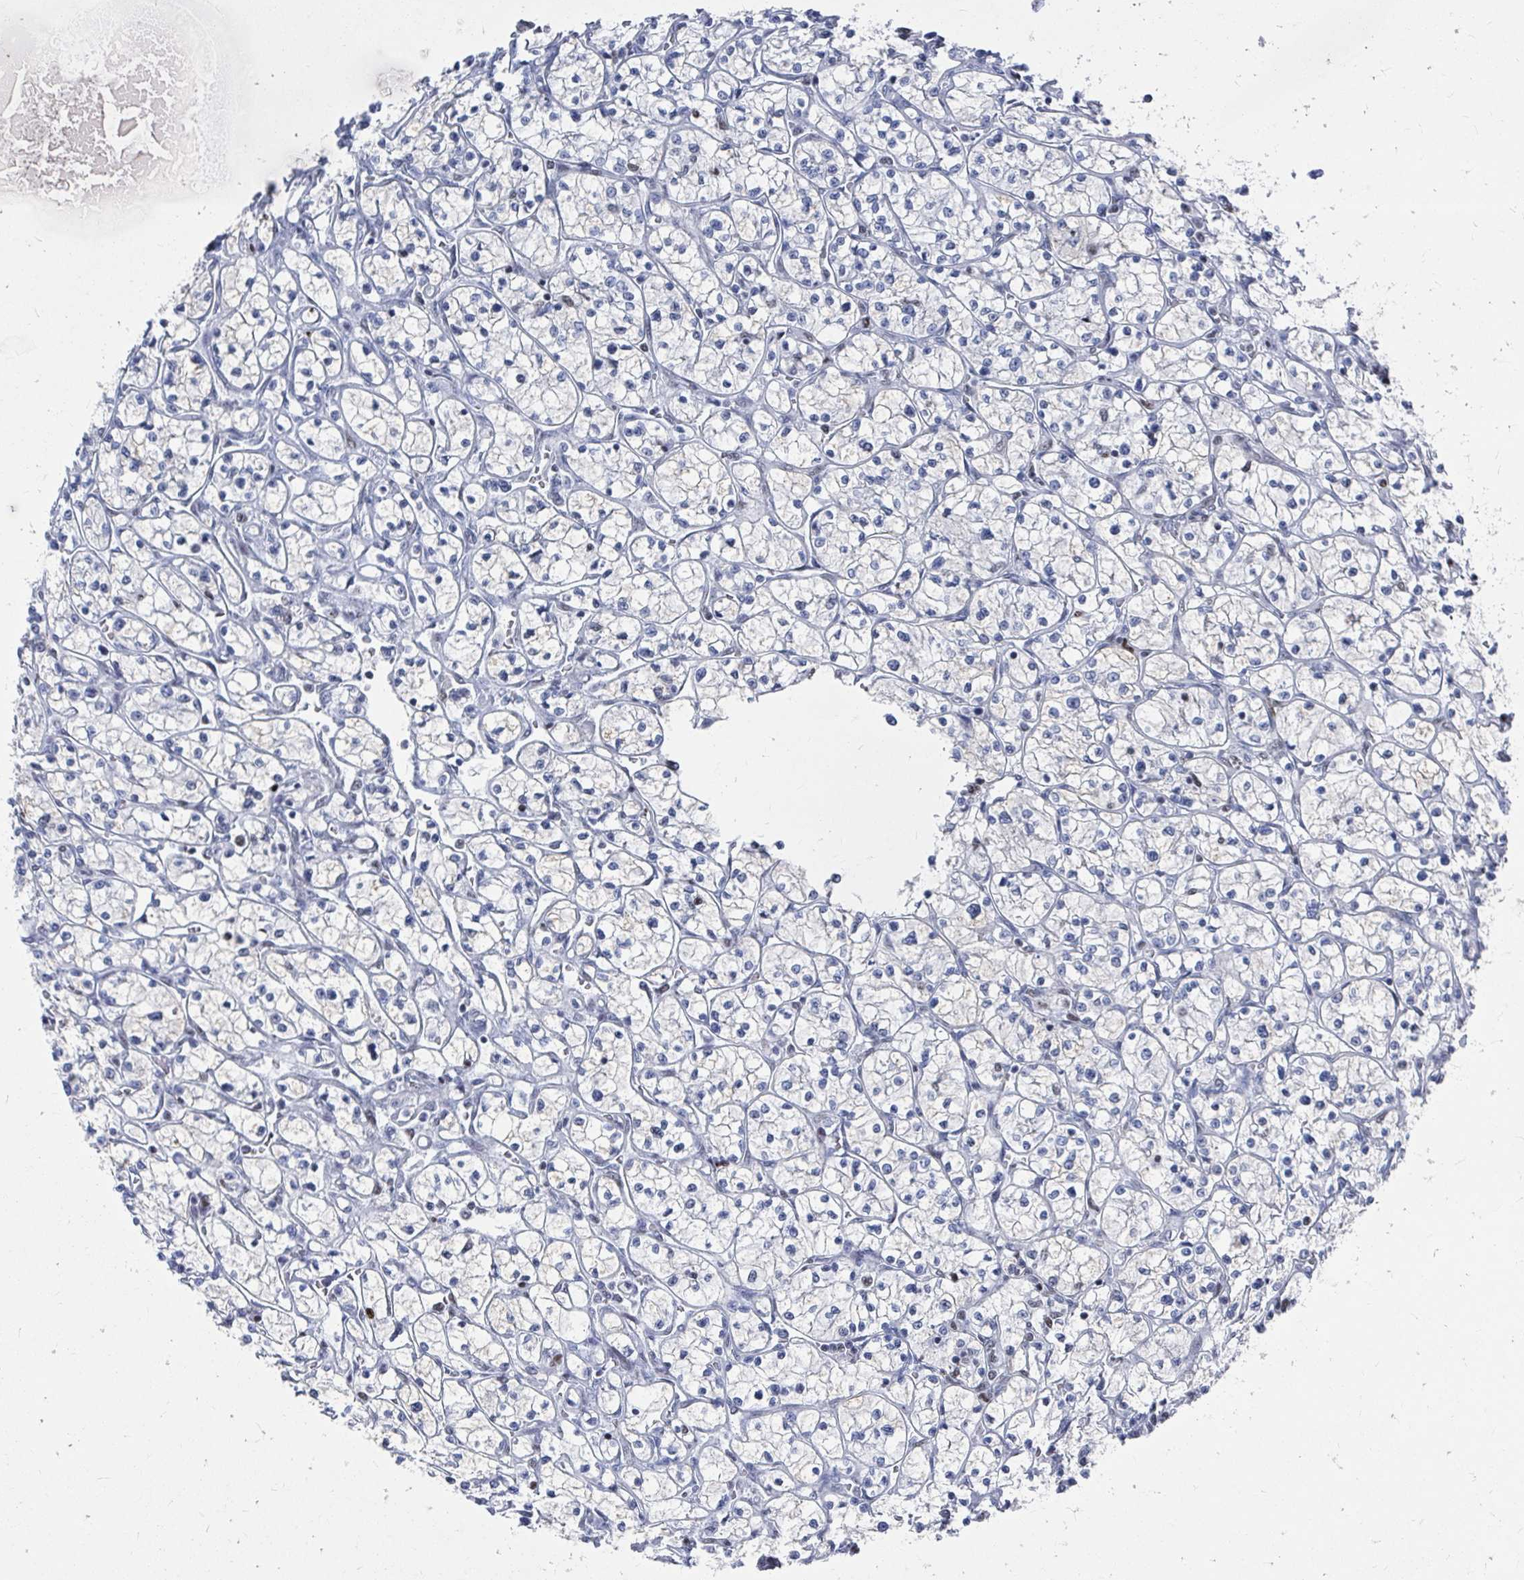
{"staining": {"intensity": "negative", "quantity": "none", "location": "none"}, "tissue": "renal cancer", "cell_type": "Tumor cells", "image_type": "cancer", "snomed": [{"axis": "morphology", "description": "Adenocarcinoma, NOS"}, {"axis": "topography", "description": "Kidney"}], "caption": "DAB (3,3'-diaminobenzidine) immunohistochemical staining of human renal cancer displays no significant expression in tumor cells.", "gene": "CDIN1", "patient": {"sex": "female", "age": 64}}